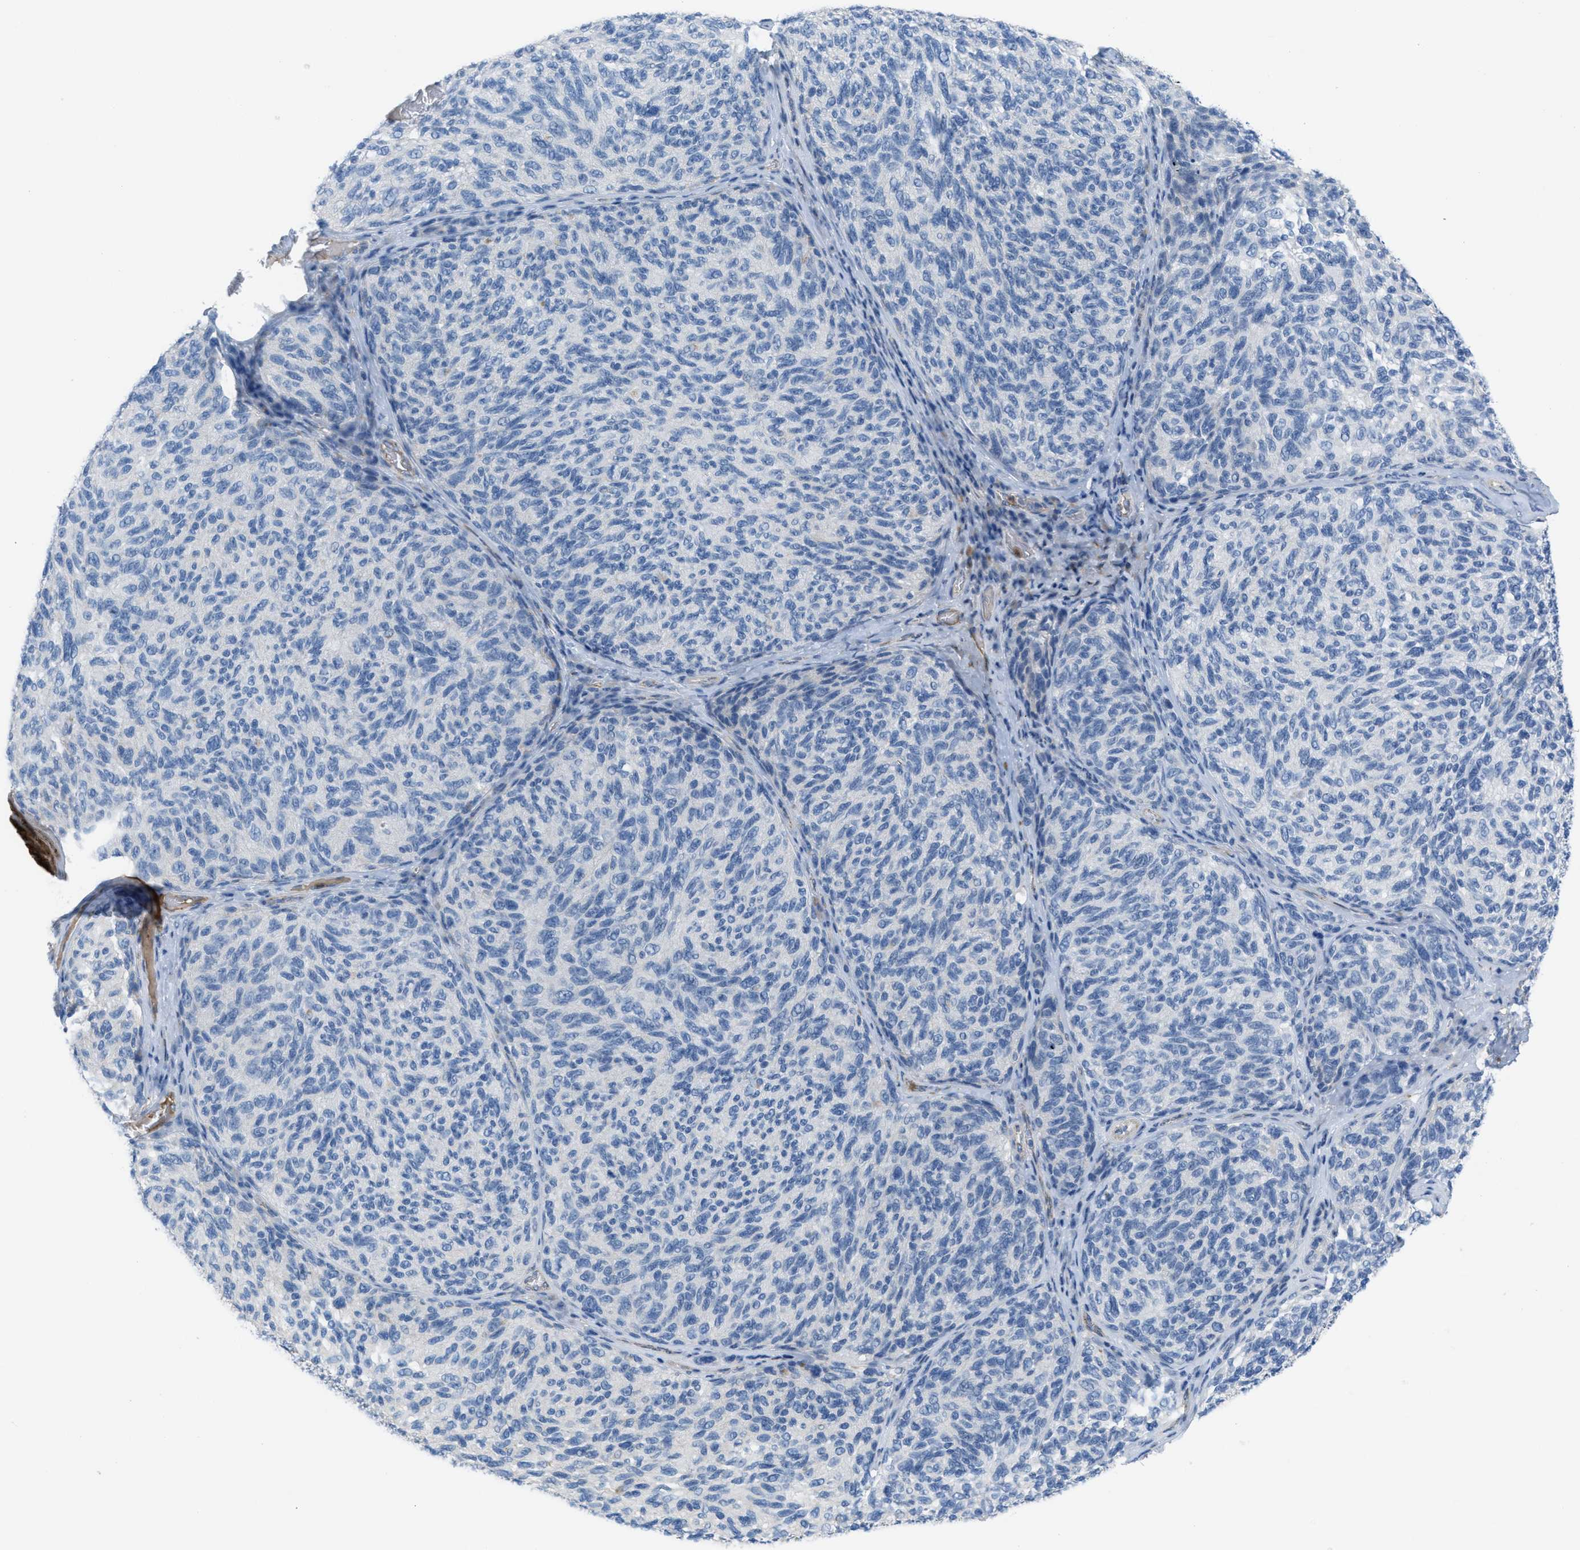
{"staining": {"intensity": "negative", "quantity": "none", "location": "none"}, "tissue": "melanoma", "cell_type": "Tumor cells", "image_type": "cancer", "snomed": [{"axis": "morphology", "description": "Malignant melanoma, NOS"}, {"axis": "topography", "description": "Skin"}], "caption": "Micrograph shows no significant protein expression in tumor cells of melanoma.", "gene": "CRB3", "patient": {"sex": "female", "age": 73}}